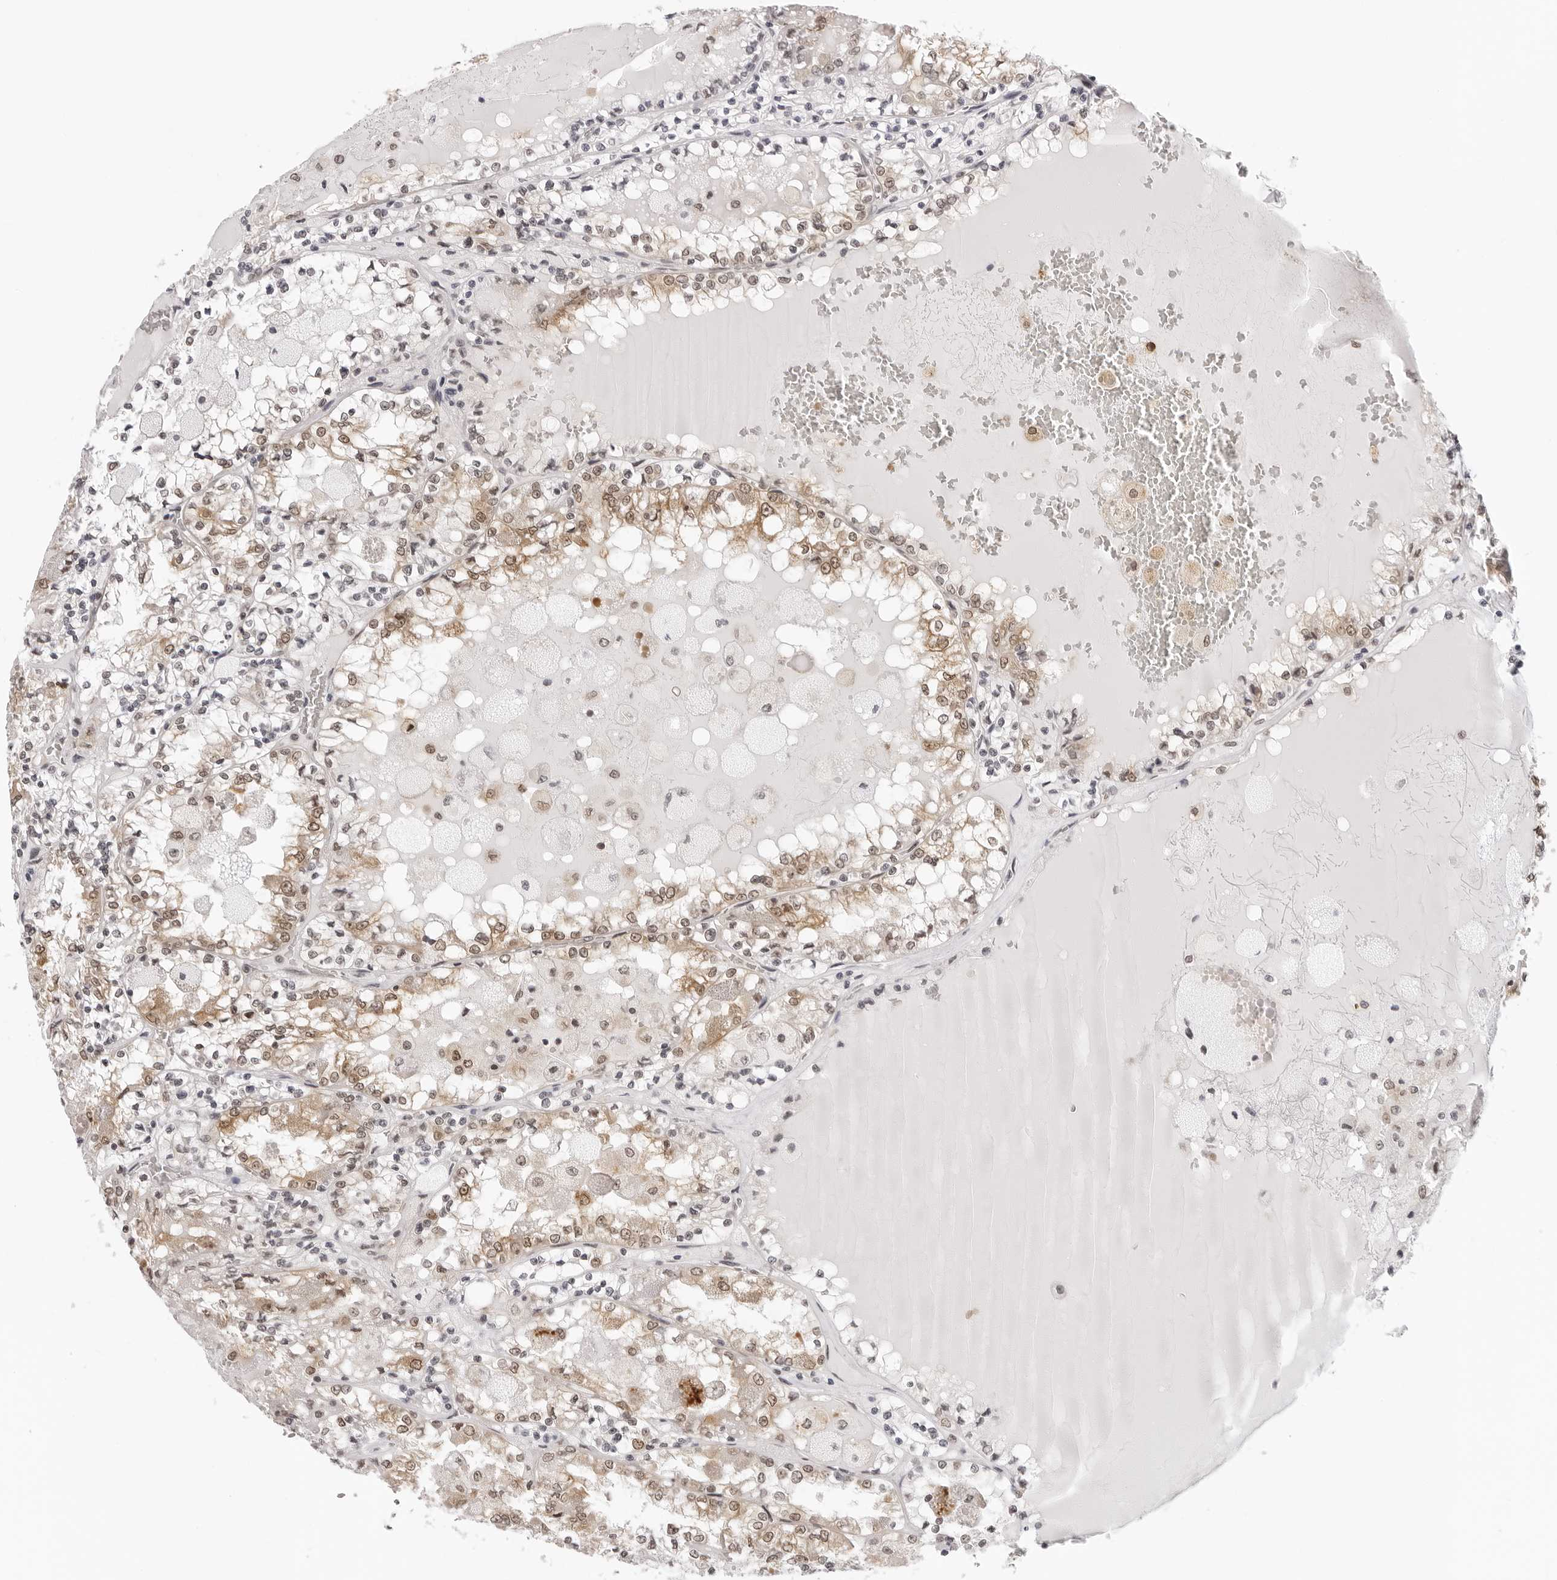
{"staining": {"intensity": "moderate", "quantity": ">75%", "location": "cytoplasmic/membranous,nuclear"}, "tissue": "renal cancer", "cell_type": "Tumor cells", "image_type": "cancer", "snomed": [{"axis": "morphology", "description": "Adenocarcinoma, NOS"}, {"axis": "topography", "description": "Kidney"}], "caption": "Adenocarcinoma (renal) stained with a brown dye reveals moderate cytoplasmic/membranous and nuclear positive expression in approximately >75% of tumor cells.", "gene": "WDR77", "patient": {"sex": "female", "age": 56}}